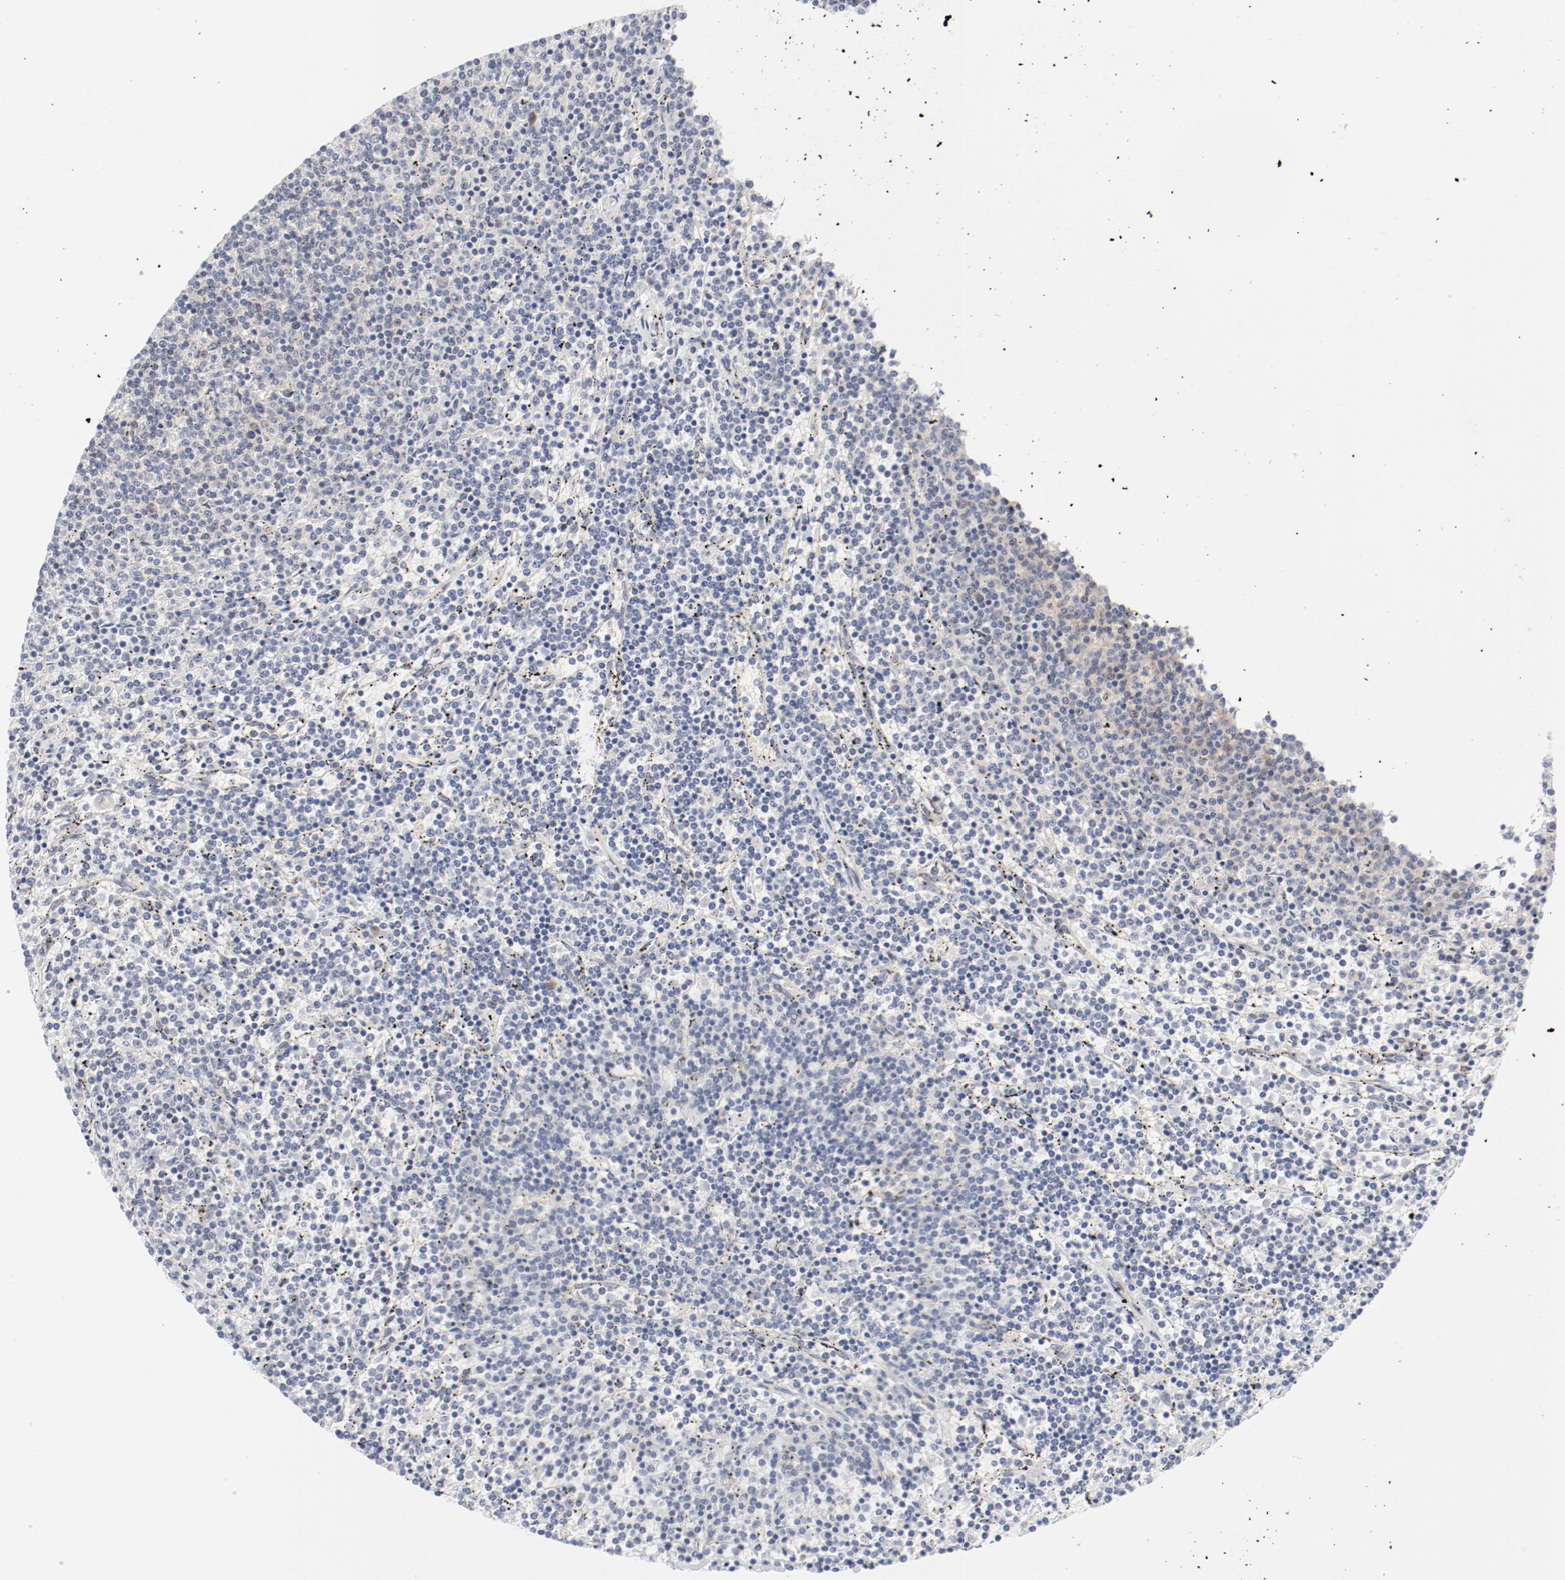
{"staining": {"intensity": "negative", "quantity": "none", "location": "none"}, "tissue": "lymphoma", "cell_type": "Tumor cells", "image_type": "cancer", "snomed": [{"axis": "morphology", "description": "Malignant lymphoma, non-Hodgkin's type, Low grade"}, {"axis": "topography", "description": "Spleen"}], "caption": "Immunohistochemistry (IHC) histopathology image of neoplastic tissue: low-grade malignant lymphoma, non-Hodgkin's type stained with DAB (3,3'-diaminobenzidine) exhibits no significant protein positivity in tumor cells.", "gene": "BAD", "patient": {"sex": "female", "age": 50}}